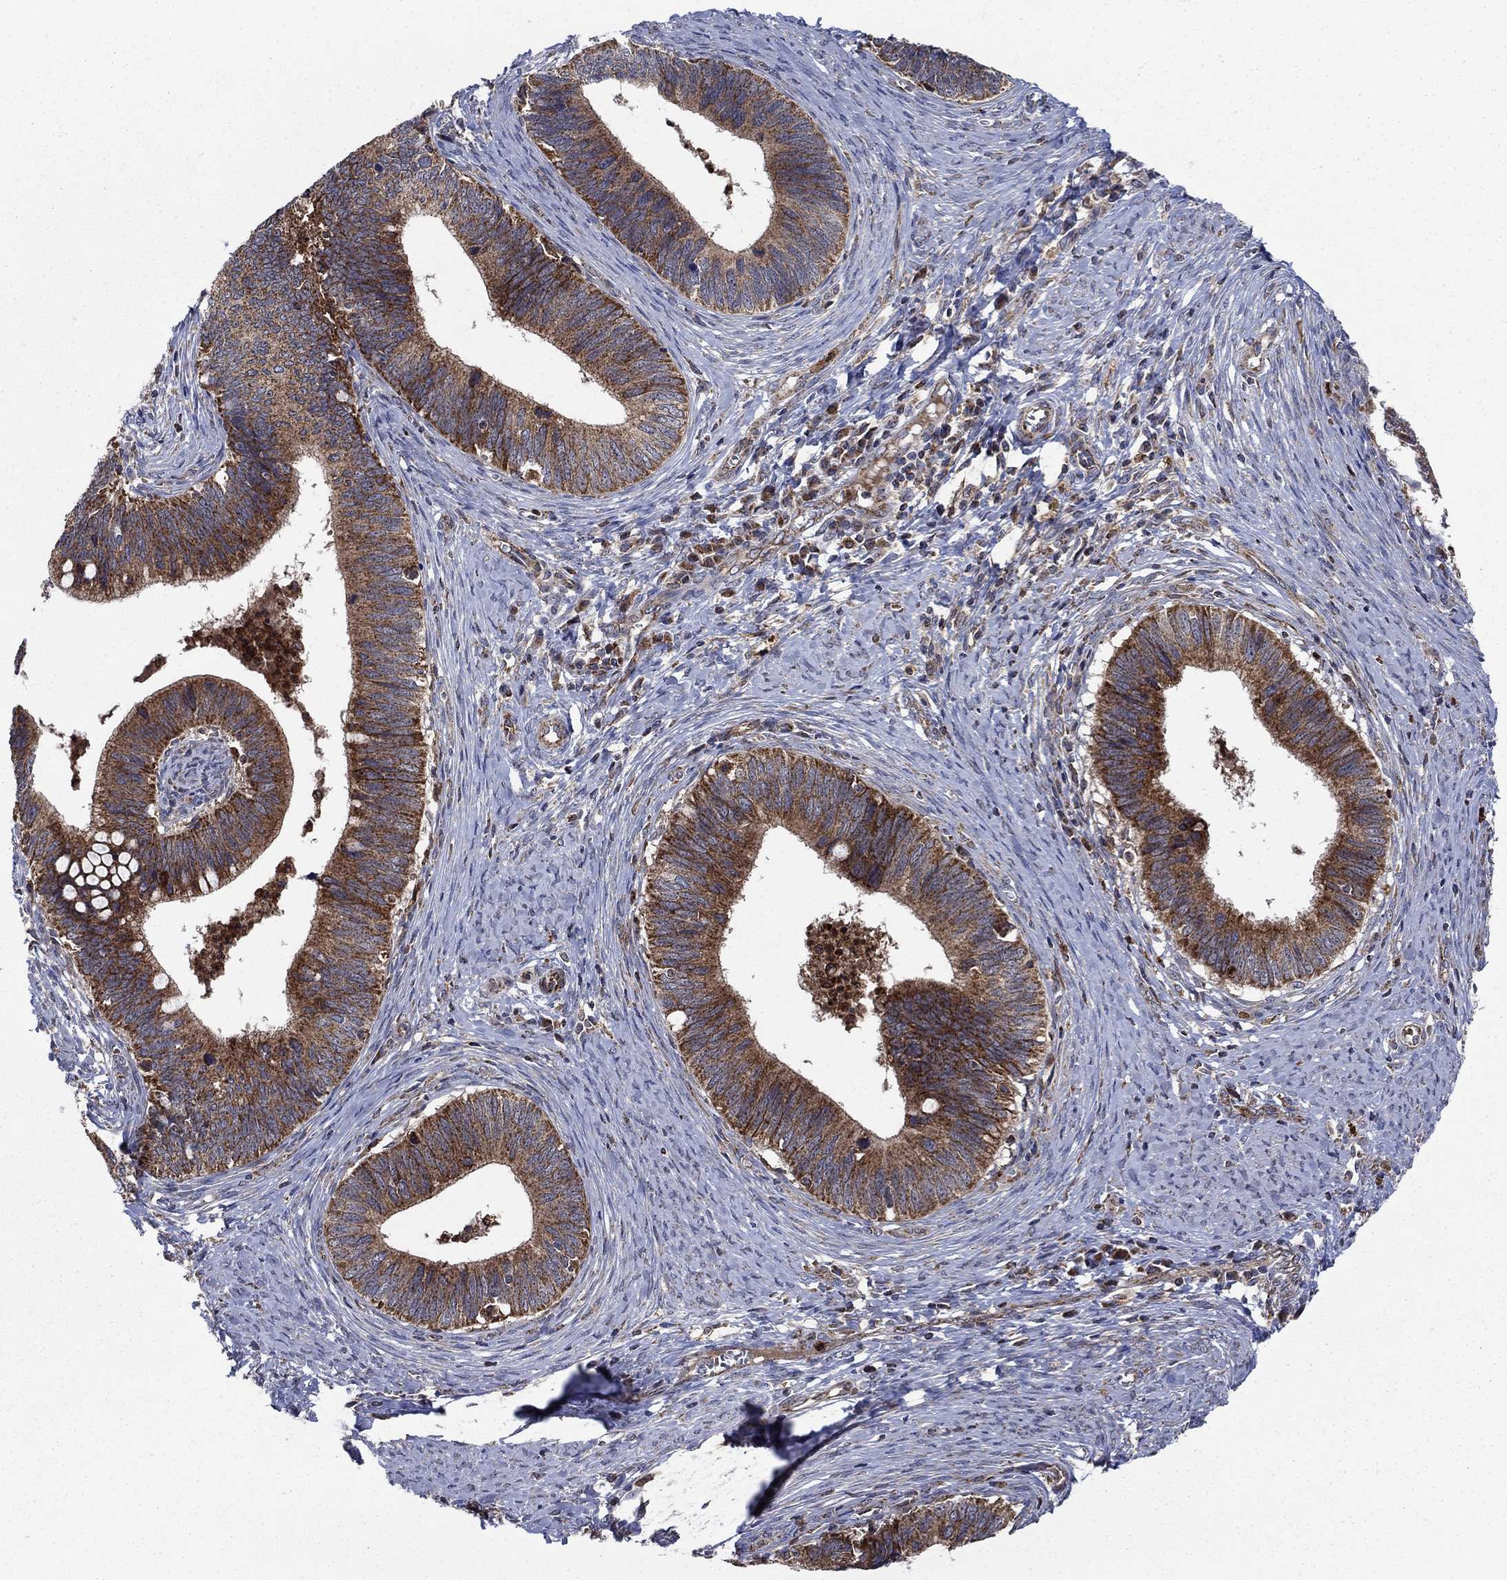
{"staining": {"intensity": "strong", "quantity": "25%-75%", "location": "cytoplasmic/membranous"}, "tissue": "cervical cancer", "cell_type": "Tumor cells", "image_type": "cancer", "snomed": [{"axis": "morphology", "description": "Adenocarcinoma, NOS"}, {"axis": "topography", "description": "Cervix"}], "caption": "There is high levels of strong cytoplasmic/membranous positivity in tumor cells of cervical cancer (adenocarcinoma), as demonstrated by immunohistochemical staining (brown color).", "gene": "RNF19B", "patient": {"sex": "female", "age": 42}}